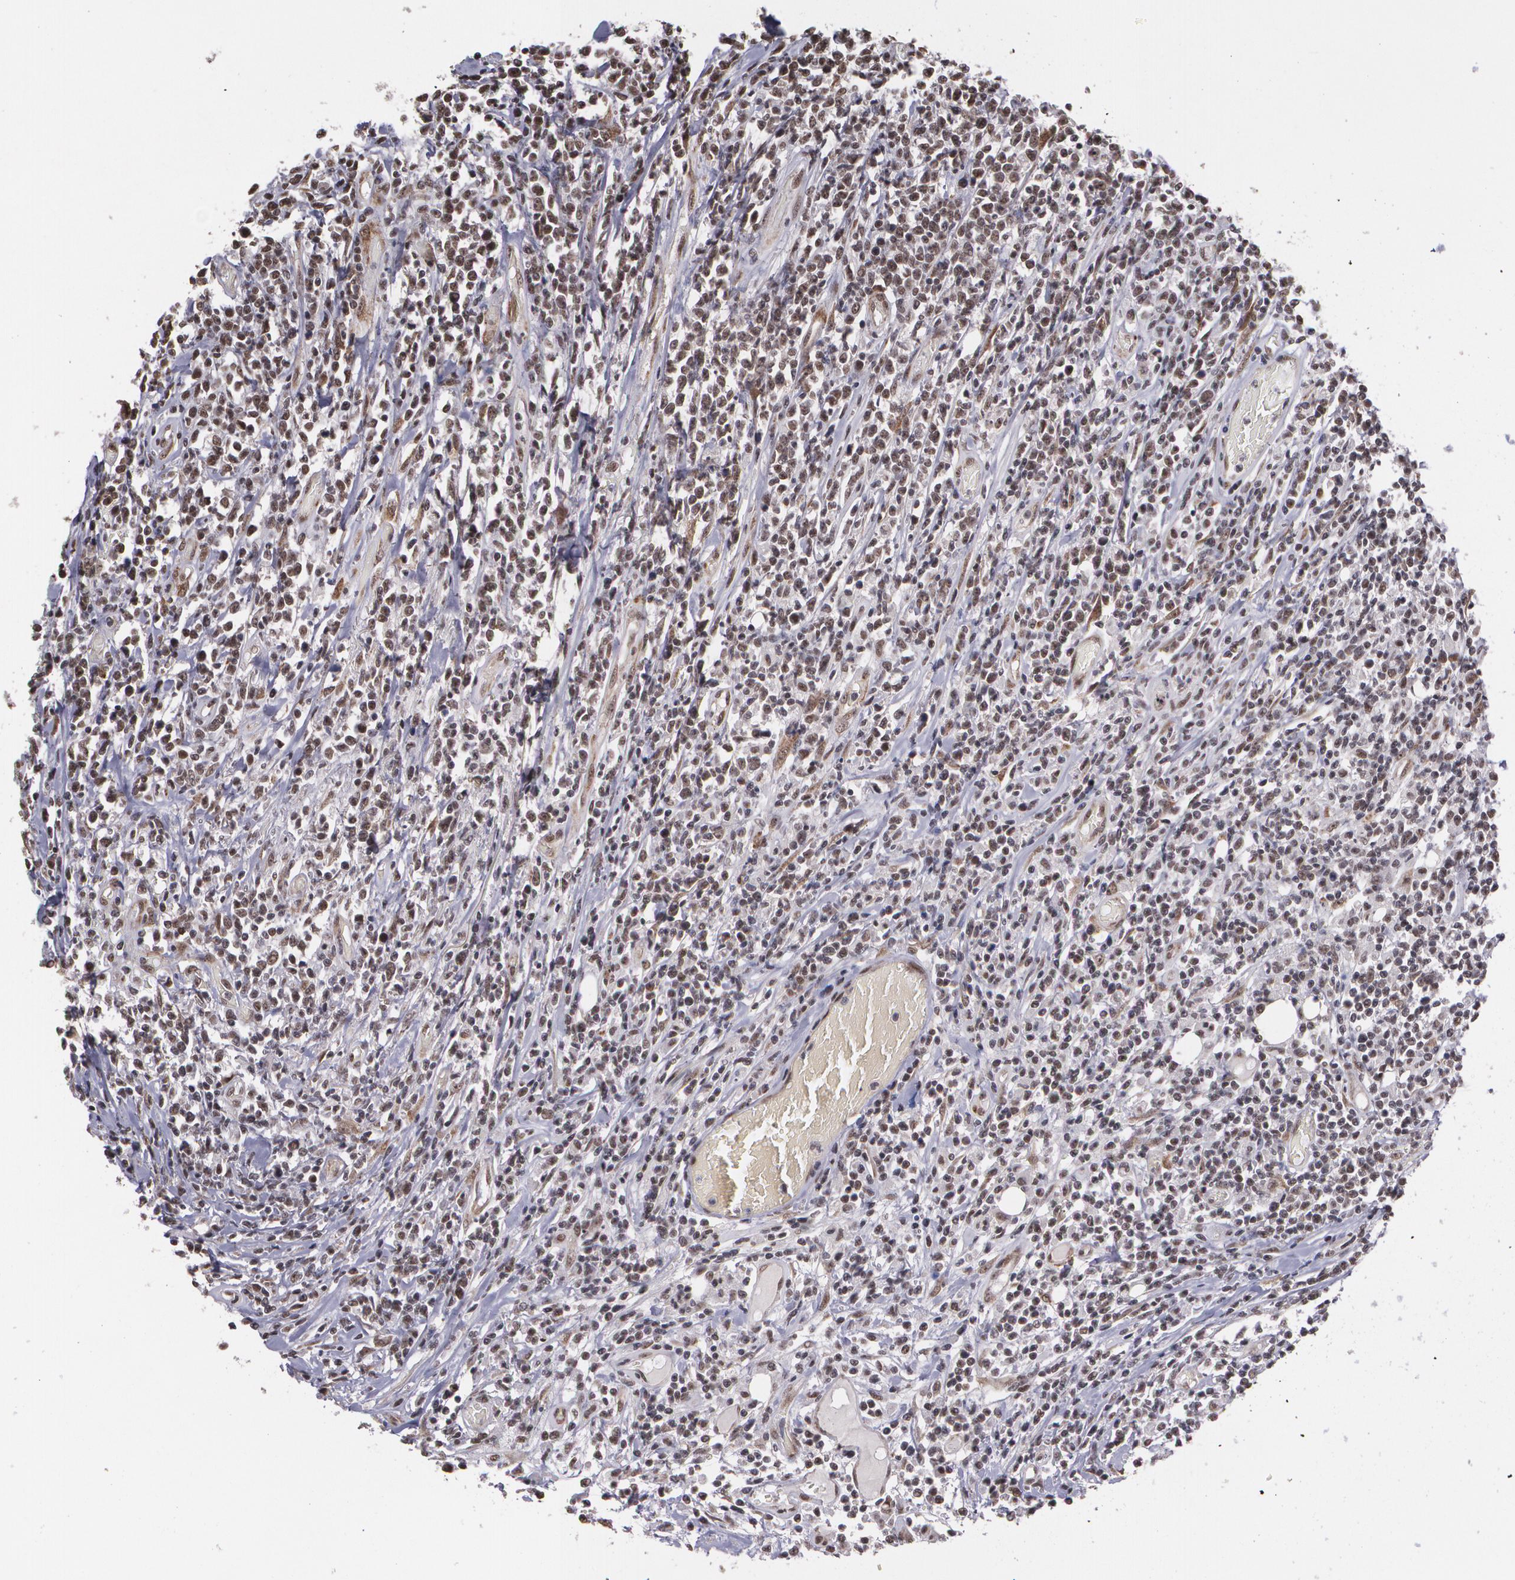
{"staining": {"intensity": "negative", "quantity": "none", "location": "none"}, "tissue": "lymphoma", "cell_type": "Tumor cells", "image_type": "cancer", "snomed": [{"axis": "morphology", "description": "Malignant lymphoma, non-Hodgkin's type, High grade"}, {"axis": "topography", "description": "Colon"}], "caption": "Micrograph shows no significant protein expression in tumor cells of high-grade malignant lymphoma, non-Hodgkin's type.", "gene": "C6orf15", "patient": {"sex": "male", "age": 82}}